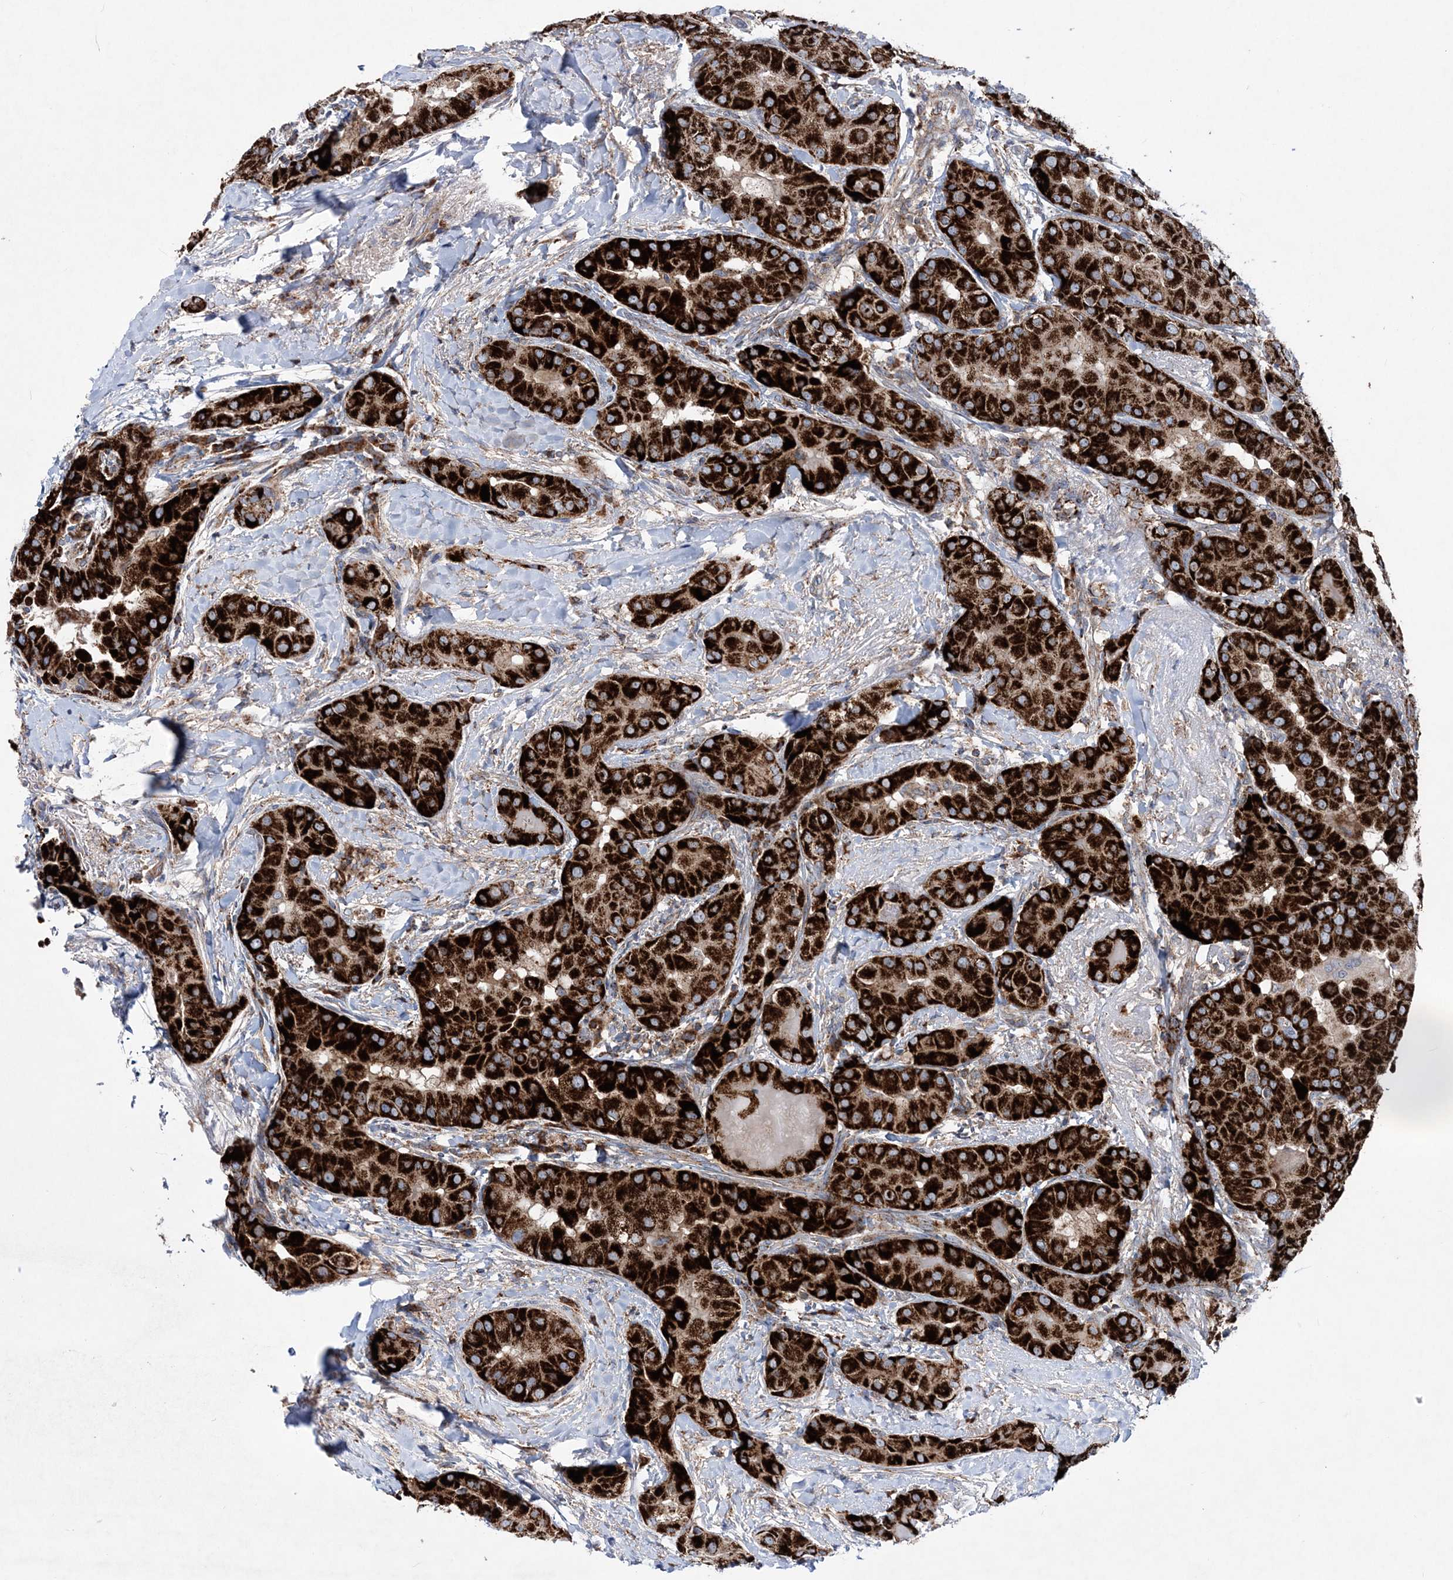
{"staining": {"intensity": "strong", "quantity": ">75%", "location": "cytoplasmic/membranous"}, "tissue": "thyroid cancer", "cell_type": "Tumor cells", "image_type": "cancer", "snomed": [{"axis": "morphology", "description": "Papillary adenocarcinoma, NOS"}, {"axis": "topography", "description": "Thyroid gland"}], "caption": "Brown immunohistochemical staining in thyroid cancer (papillary adenocarcinoma) displays strong cytoplasmic/membranous positivity in approximately >75% of tumor cells. The protein is stained brown, and the nuclei are stained in blue (DAB (3,3'-diaminobenzidine) IHC with brightfield microscopy, high magnification).", "gene": "NGLY1", "patient": {"sex": "male", "age": 33}}